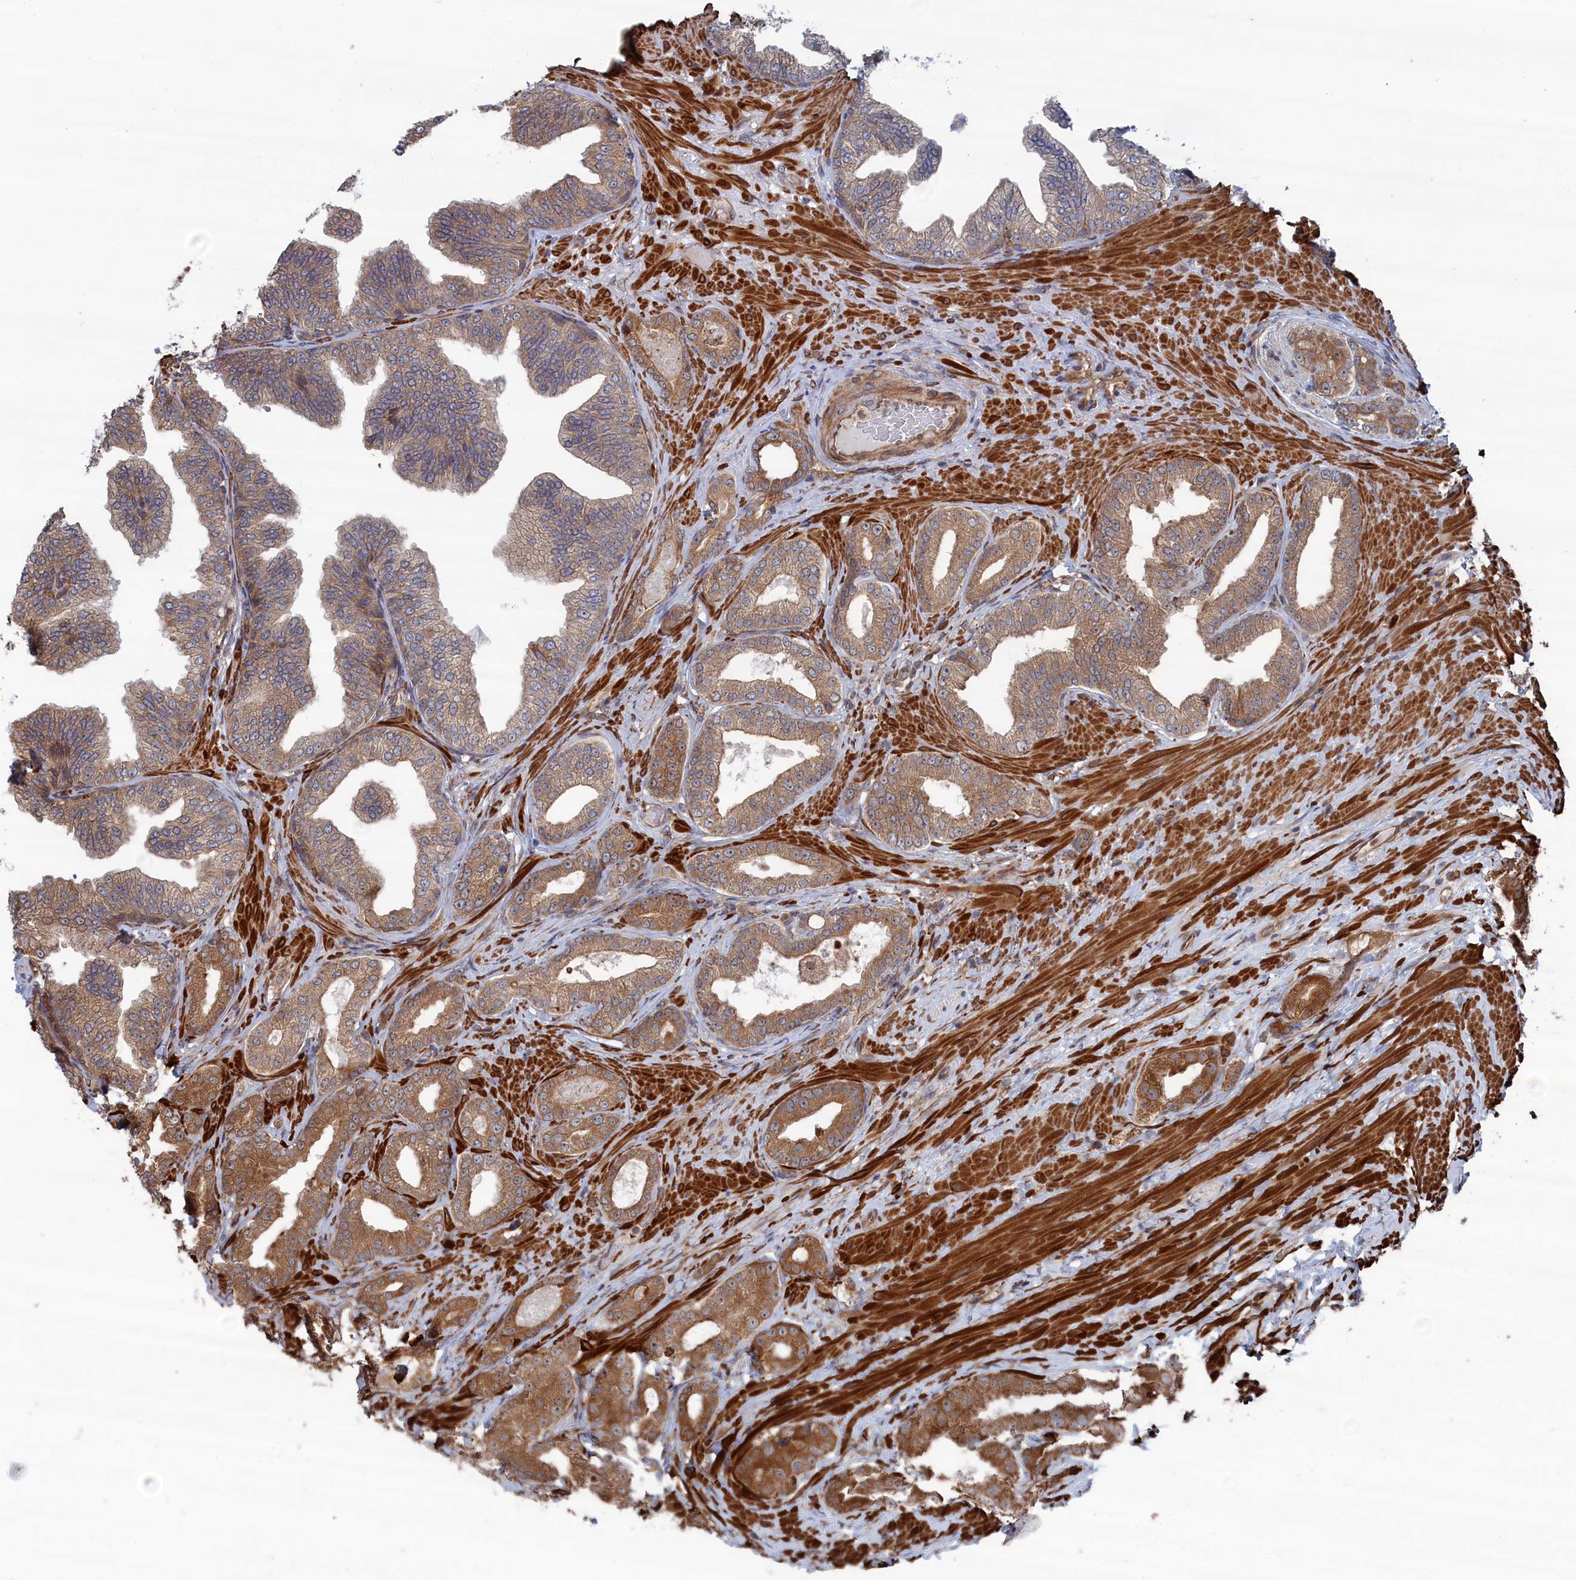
{"staining": {"intensity": "moderate", "quantity": ">75%", "location": "cytoplasmic/membranous"}, "tissue": "prostate cancer", "cell_type": "Tumor cells", "image_type": "cancer", "snomed": [{"axis": "morphology", "description": "Adenocarcinoma, Low grade"}, {"axis": "topography", "description": "Prostate"}], "caption": "A histopathology image of human adenocarcinoma (low-grade) (prostate) stained for a protein shows moderate cytoplasmic/membranous brown staining in tumor cells. Immunohistochemistry stains the protein of interest in brown and the nuclei are stained blue.", "gene": "BPIFB6", "patient": {"sex": "male", "age": 63}}